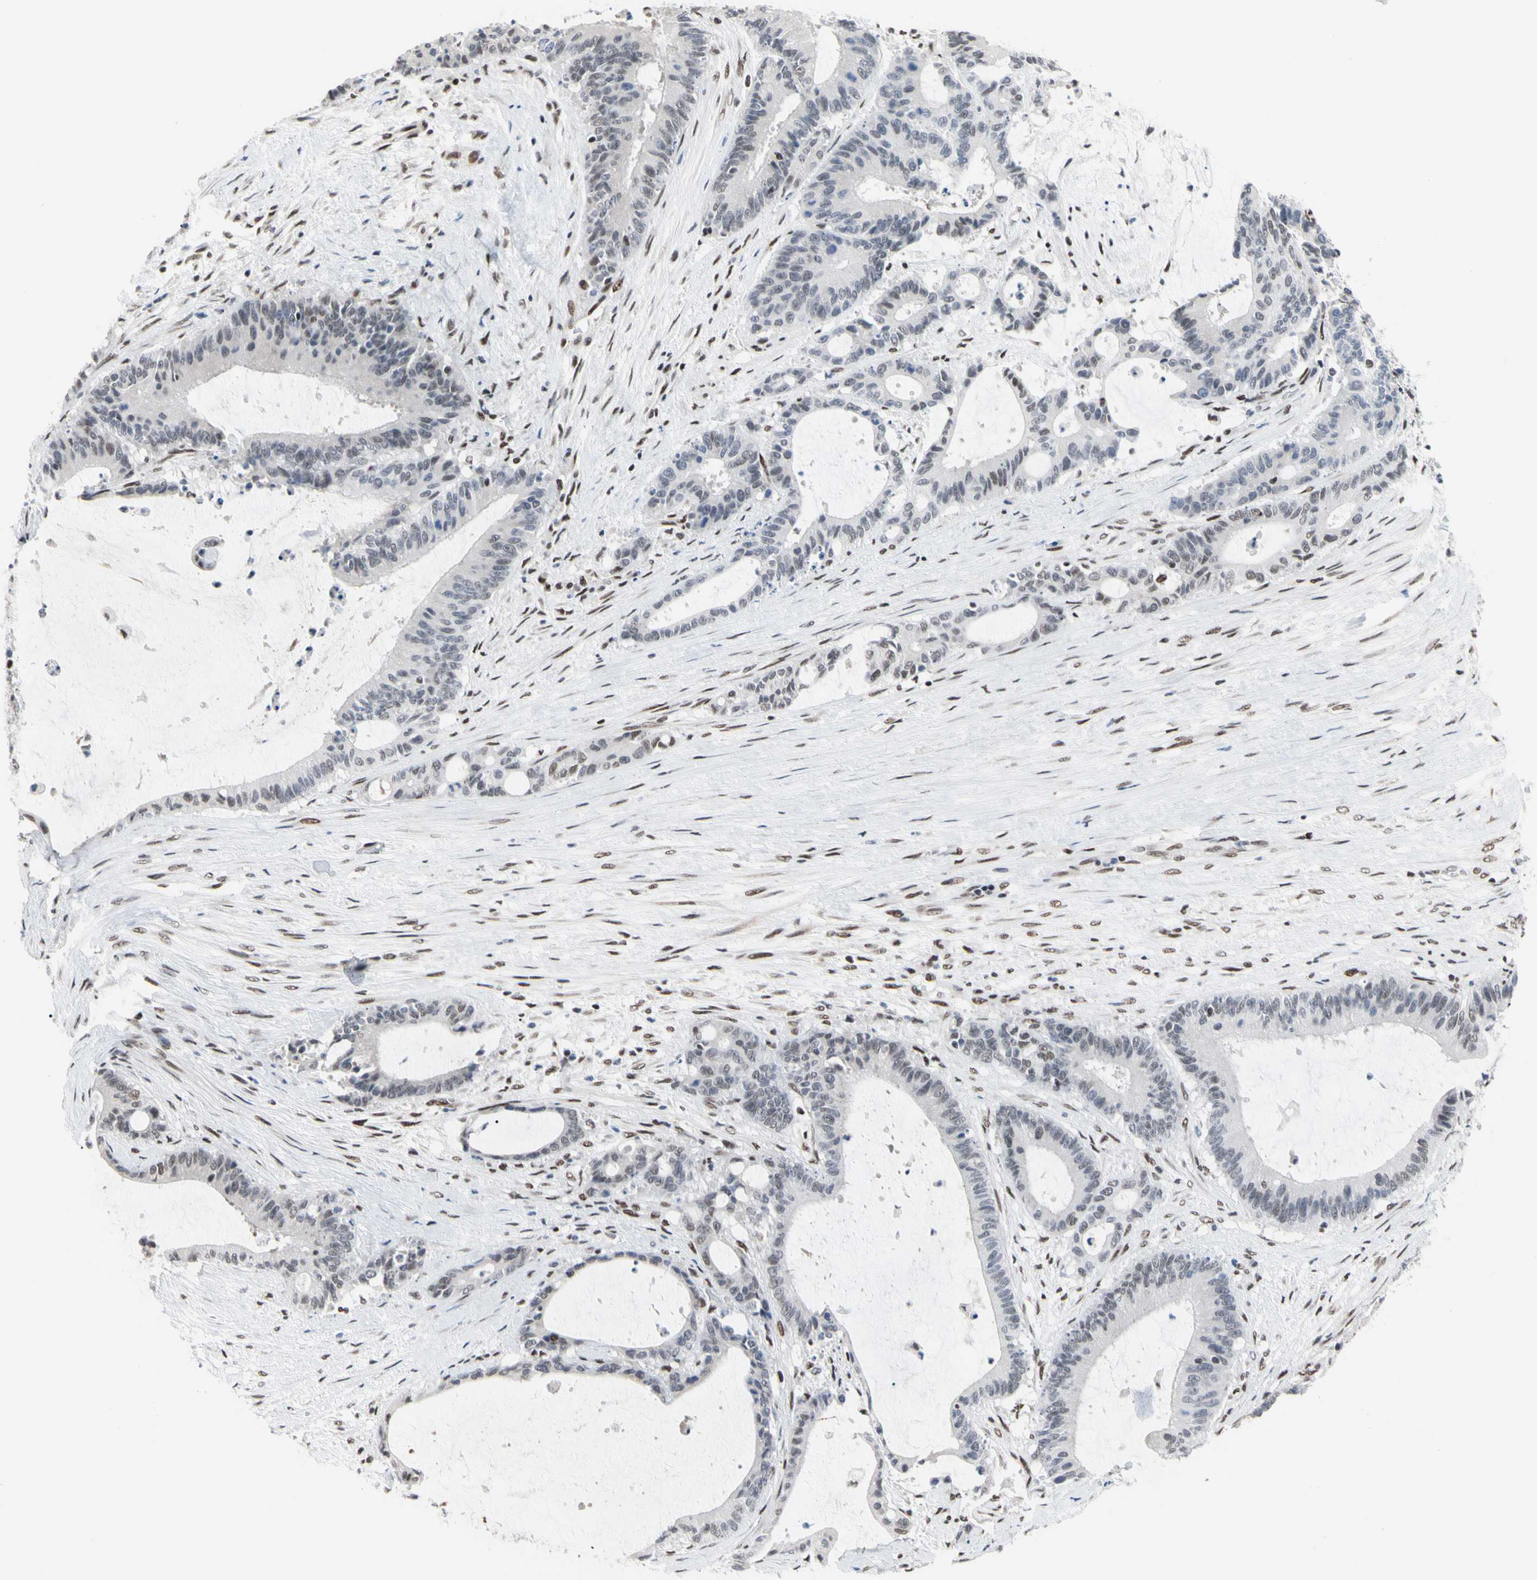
{"staining": {"intensity": "weak", "quantity": "<25%", "location": "nuclear"}, "tissue": "liver cancer", "cell_type": "Tumor cells", "image_type": "cancer", "snomed": [{"axis": "morphology", "description": "Cholangiocarcinoma"}, {"axis": "topography", "description": "Liver"}], "caption": "DAB (3,3'-diaminobenzidine) immunohistochemical staining of human liver cholangiocarcinoma displays no significant staining in tumor cells.", "gene": "FAM98B", "patient": {"sex": "female", "age": 73}}